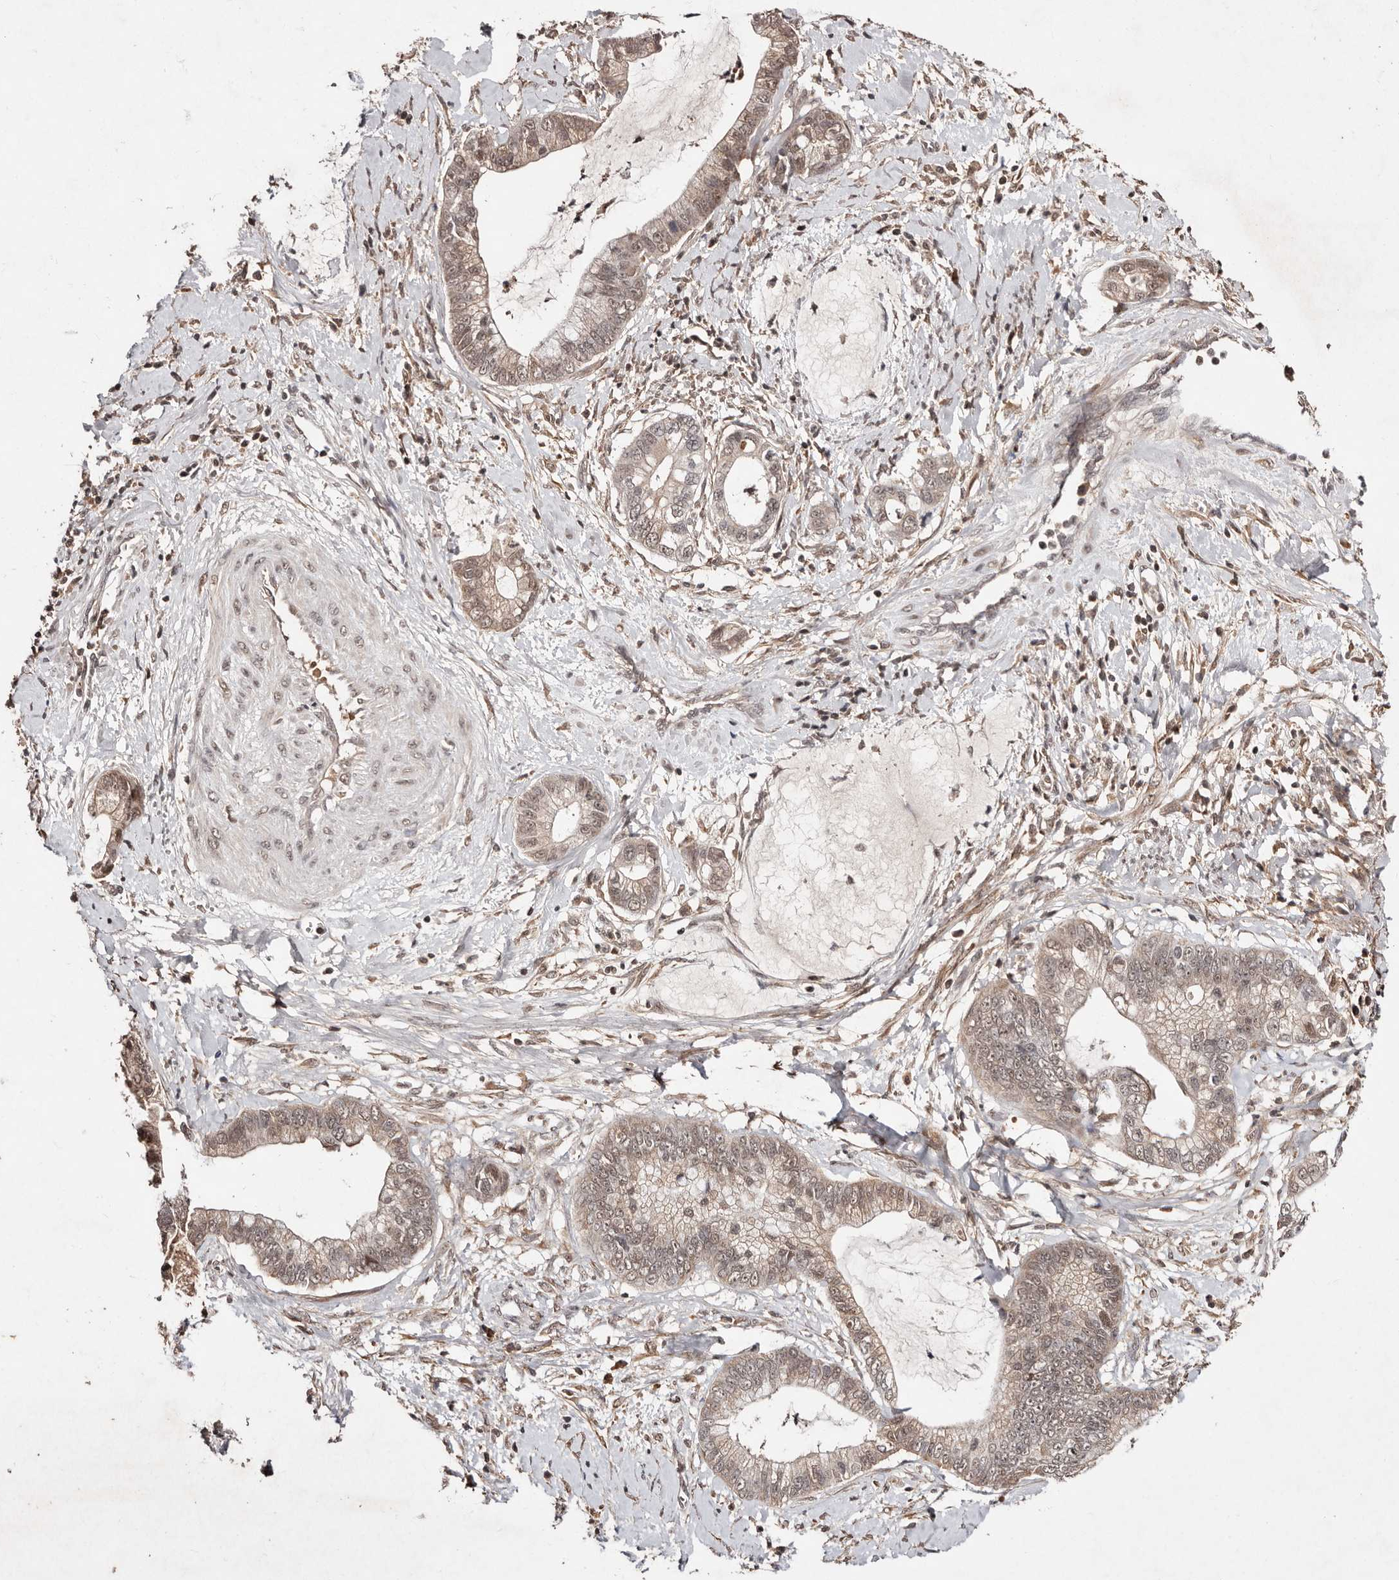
{"staining": {"intensity": "weak", "quantity": ">75%", "location": "cytoplasmic/membranous,nuclear"}, "tissue": "cervical cancer", "cell_type": "Tumor cells", "image_type": "cancer", "snomed": [{"axis": "morphology", "description": "Adenocarcinoma, NOS"}, {"axis": "topography", "description": "Cervix"}], "caption": "Tumor cells reveal weak cytoplasmic/membranous and nuclear positivity in about >75% of cells in cervical cancer (adenocarcinoma). (DAB (3,3'-diaminobenzidine) IHC with brightfield microscopy, high magnification).", "gene": "BICRAL", "patient": {"sex": "female", "age": 44}}